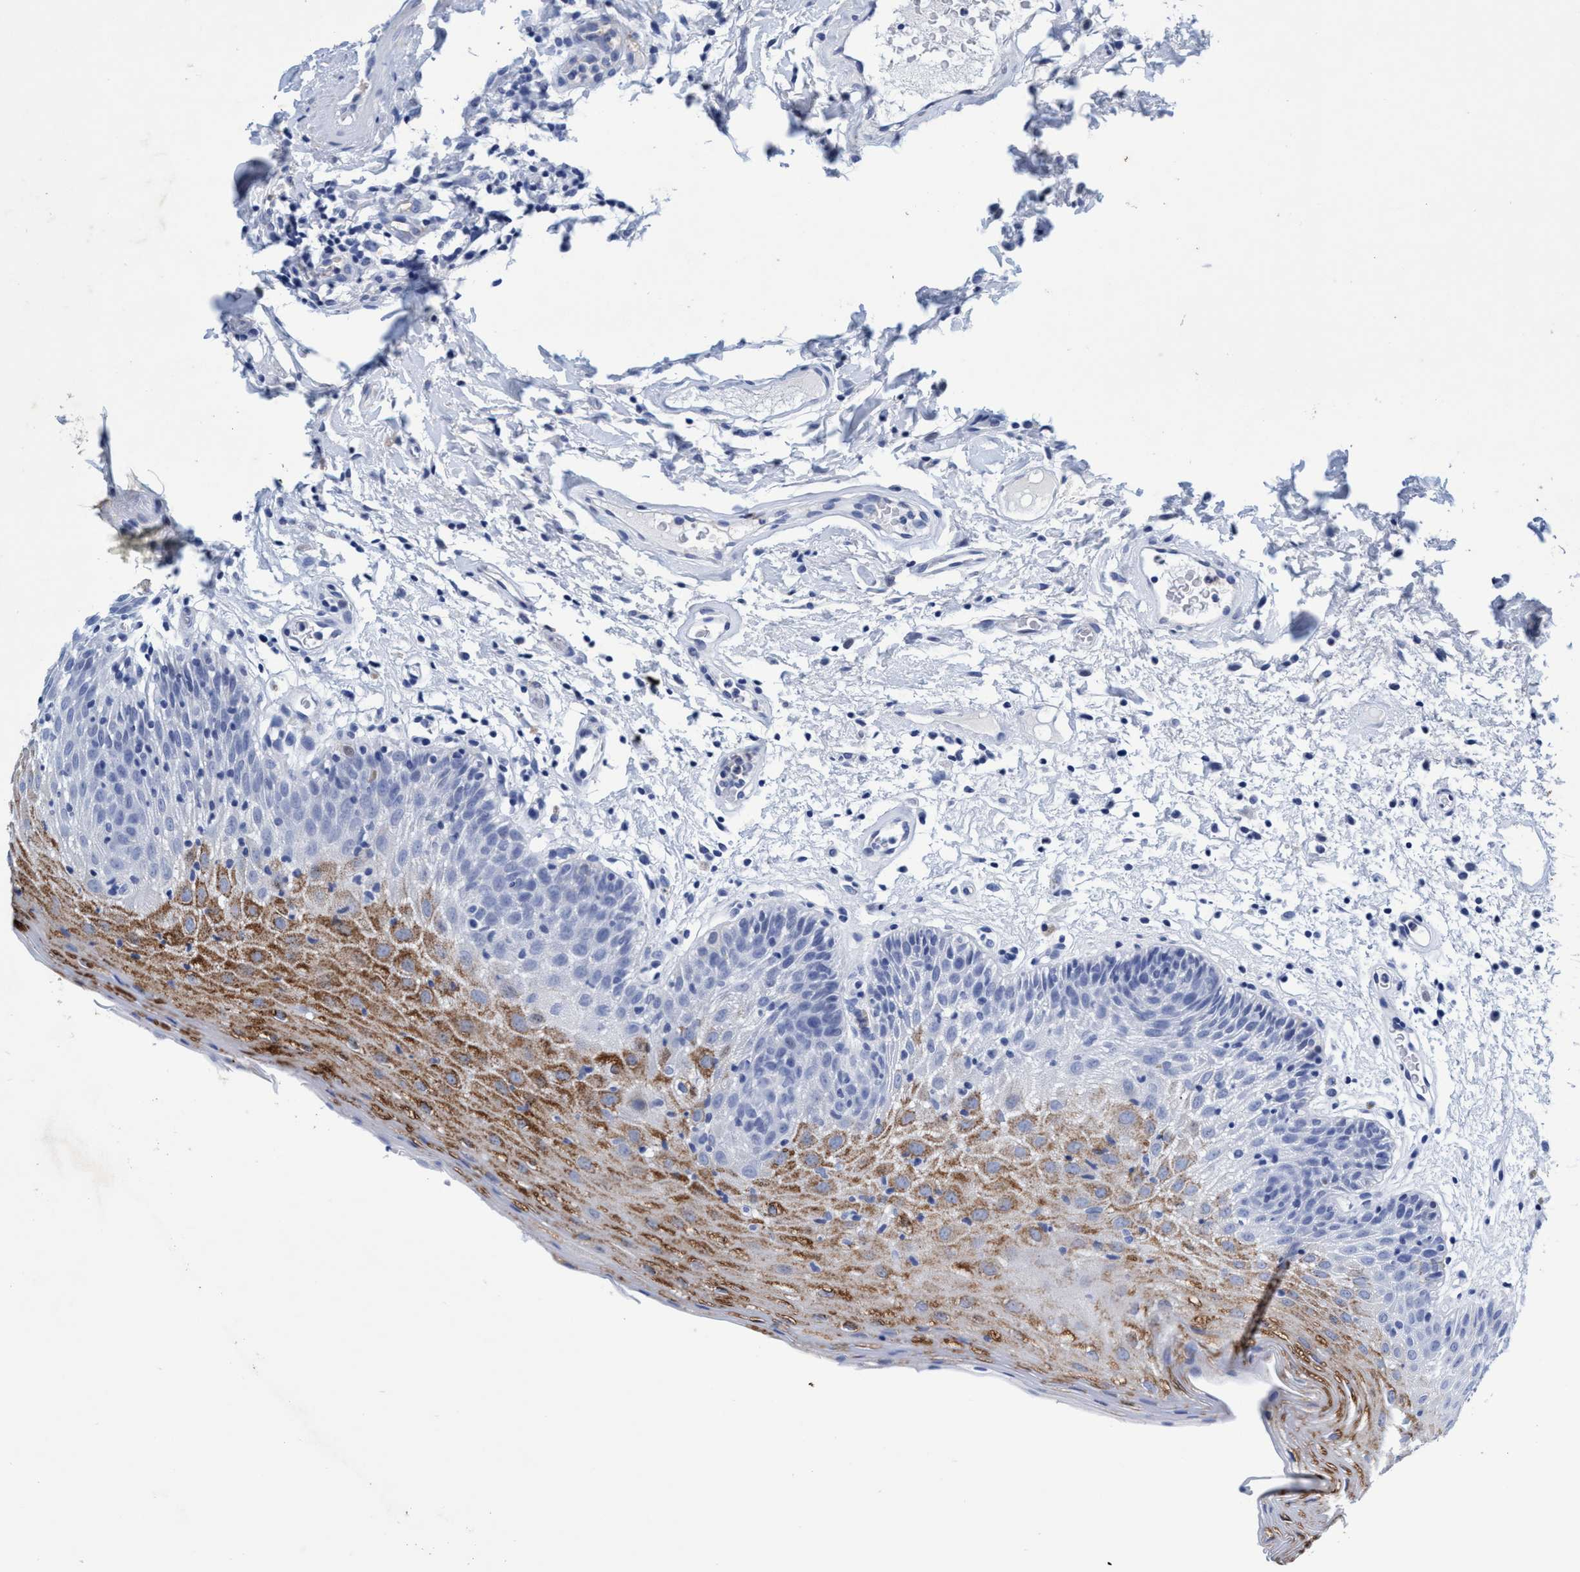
{"staining": {"intensity": "moderate", "quantity": "25%-75%", "location": "cytoplasmic/membranous"}, "tissue": "oral mucosa", "cell_type": "Squamous epithelial cells", "image_type": "normal", "snomed": [{"axis": "morphology", "description": "Normal tissue, NOS"}, {"axis": "morphology", "description": "Squamous cell carcinoma, NOS"}, {"axis": "topography", "description": "Skeletal muscle"}, {"axis": "topography", "description": "Oral tissue"}, {"axis": "topography", "description": "Head-Neck"}], "caption": "Immunohistochemical staining of normal oral mucosa reveals medium levels of moderate cytoplasmic/membranous positivity in about 25%-75% of squamous epithelial cells. (Brightfield microscopy of DAB IHC at high magnification).", "gene": "GRB14", "patient": {"sex": "male", "age": 71}}